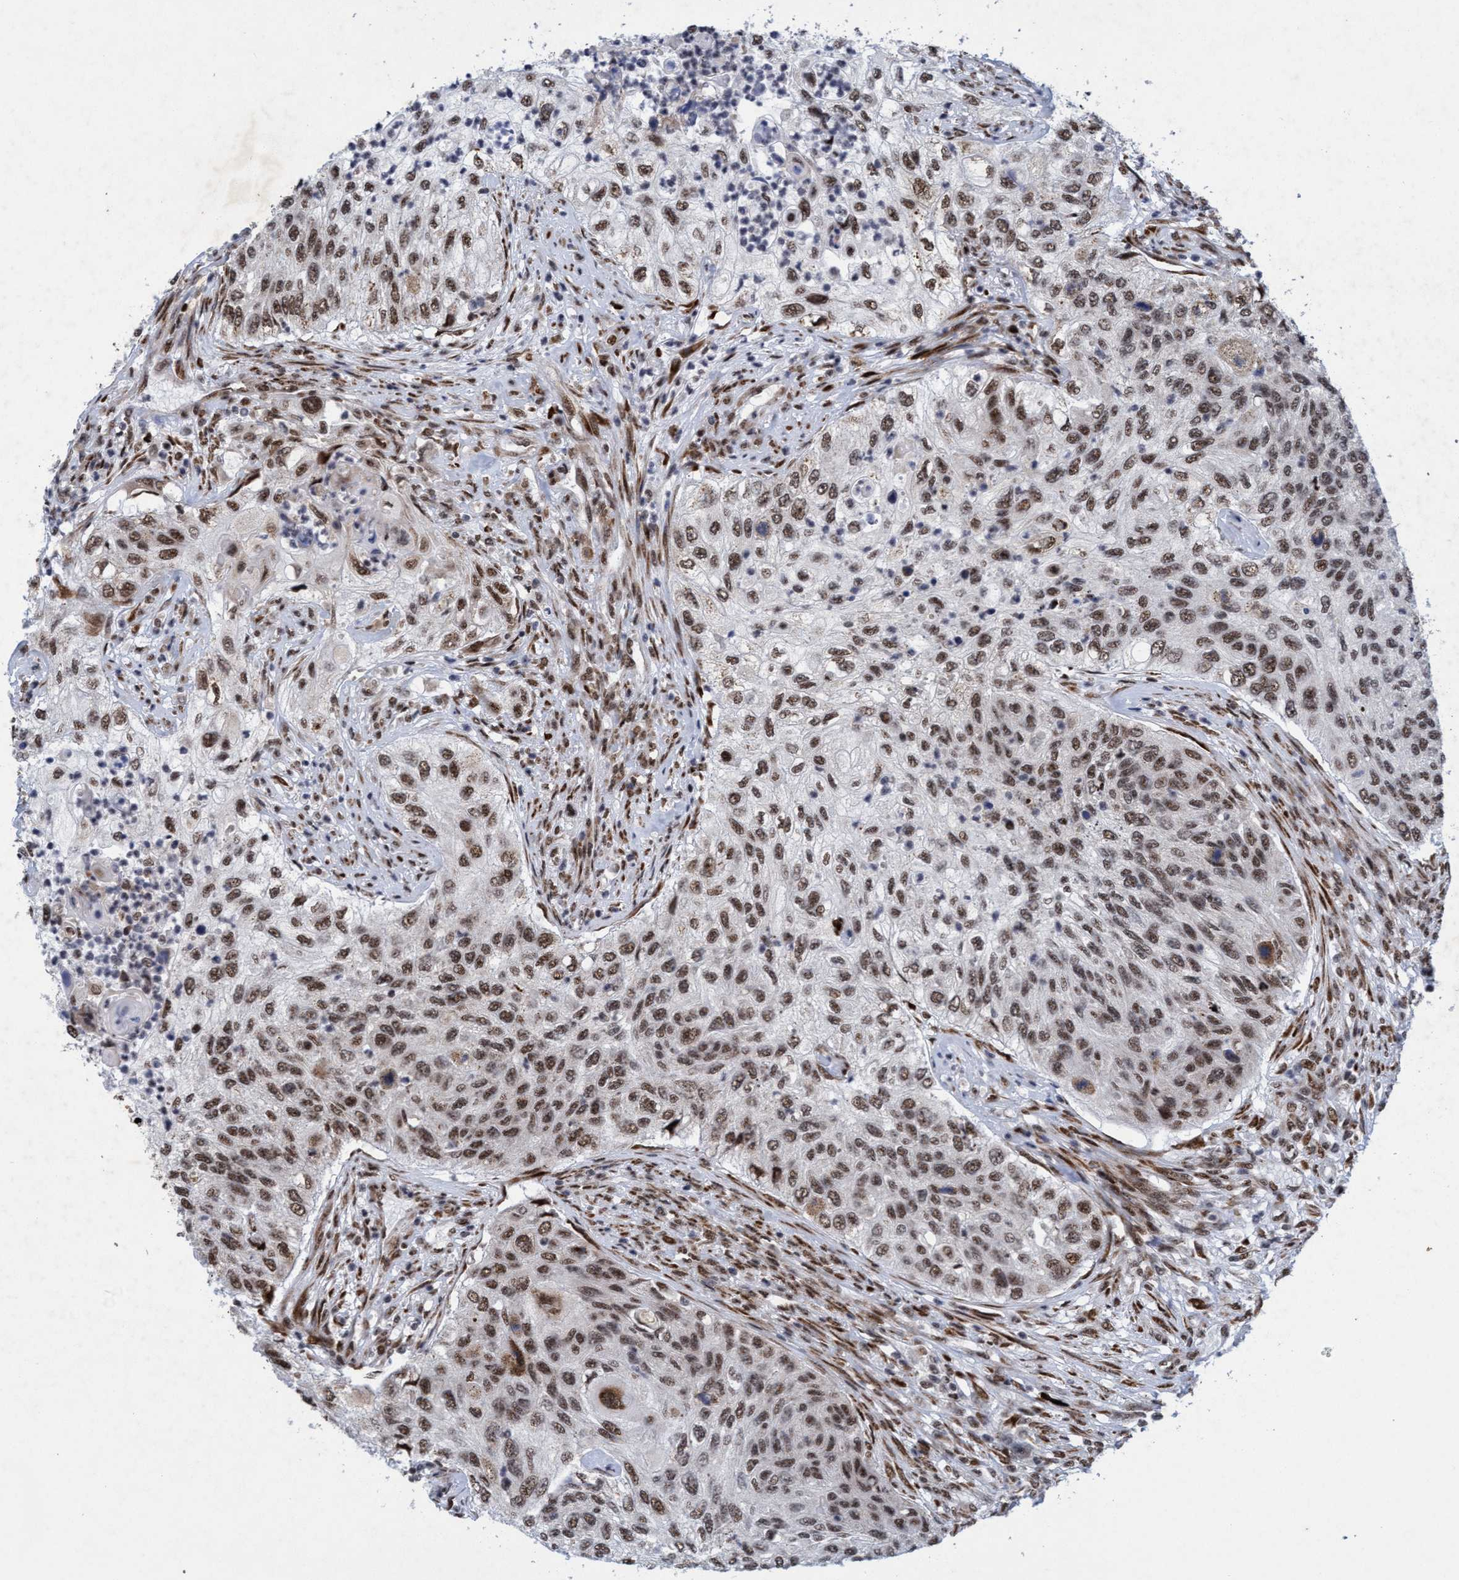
{"staining": {"intensity": "moderate", "quantity": ">75%", "location": "nuclear"}, "tissue": "urothelial cancer", "cell_type": "Tumor cells", "image_type": "cancer", "snomed": [{"axis": "morphology", "description": "Urothelial carcinoma, High grade"}, {"axis": "topography", "description": "Urinary bladder"}], "caption": "This micrograph shows immunohistochemistry (IHC) staining of high-grade urothelial carcinoma, with medium moderate nuclear positivity in approximately >75% of tumor cells.", "gene": "GLT6D1", "patient": {"sex": "female", "age": 60}}